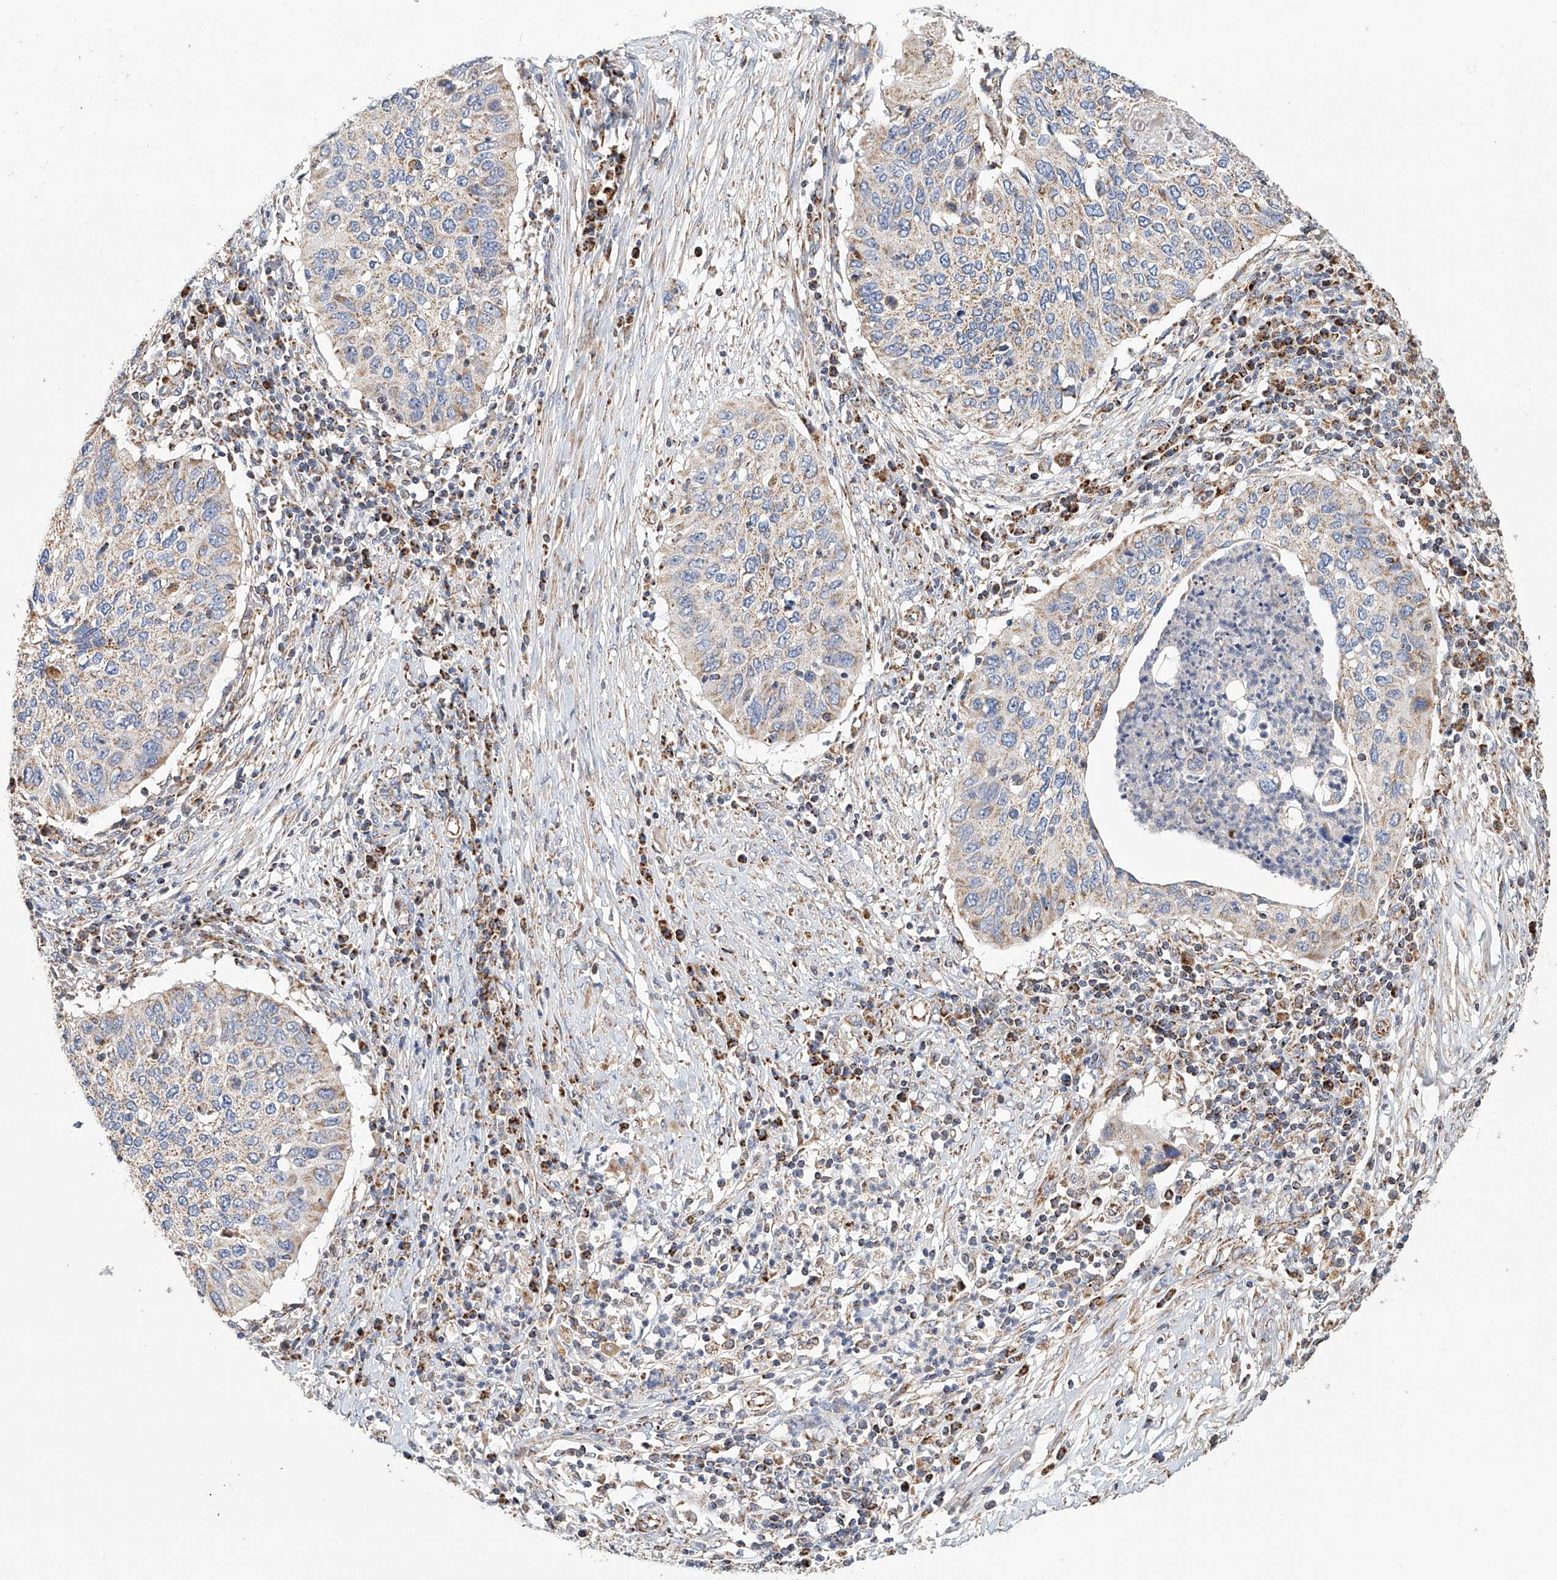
{"staining": {"intensity": "weak", "quantity": "<25%", "location": "cytoplasmic/membranous"}, "tissue": "cervical cancer", "cell_type": "Tumor cells", "image_type": "cancer", "snomed": [{"axis": "morphology", "description": "Squamous cell carcinoma, NOS"}, {"axis": "topography", "description": "Cervix"}], "caption": "The micrograph reveals no significant staining in tumor cells of cervical squamous cell carcinoma. Nuclei are stained in blue.", "gene": "MCL1", "patient": {"sex": "female", "age": 38}}